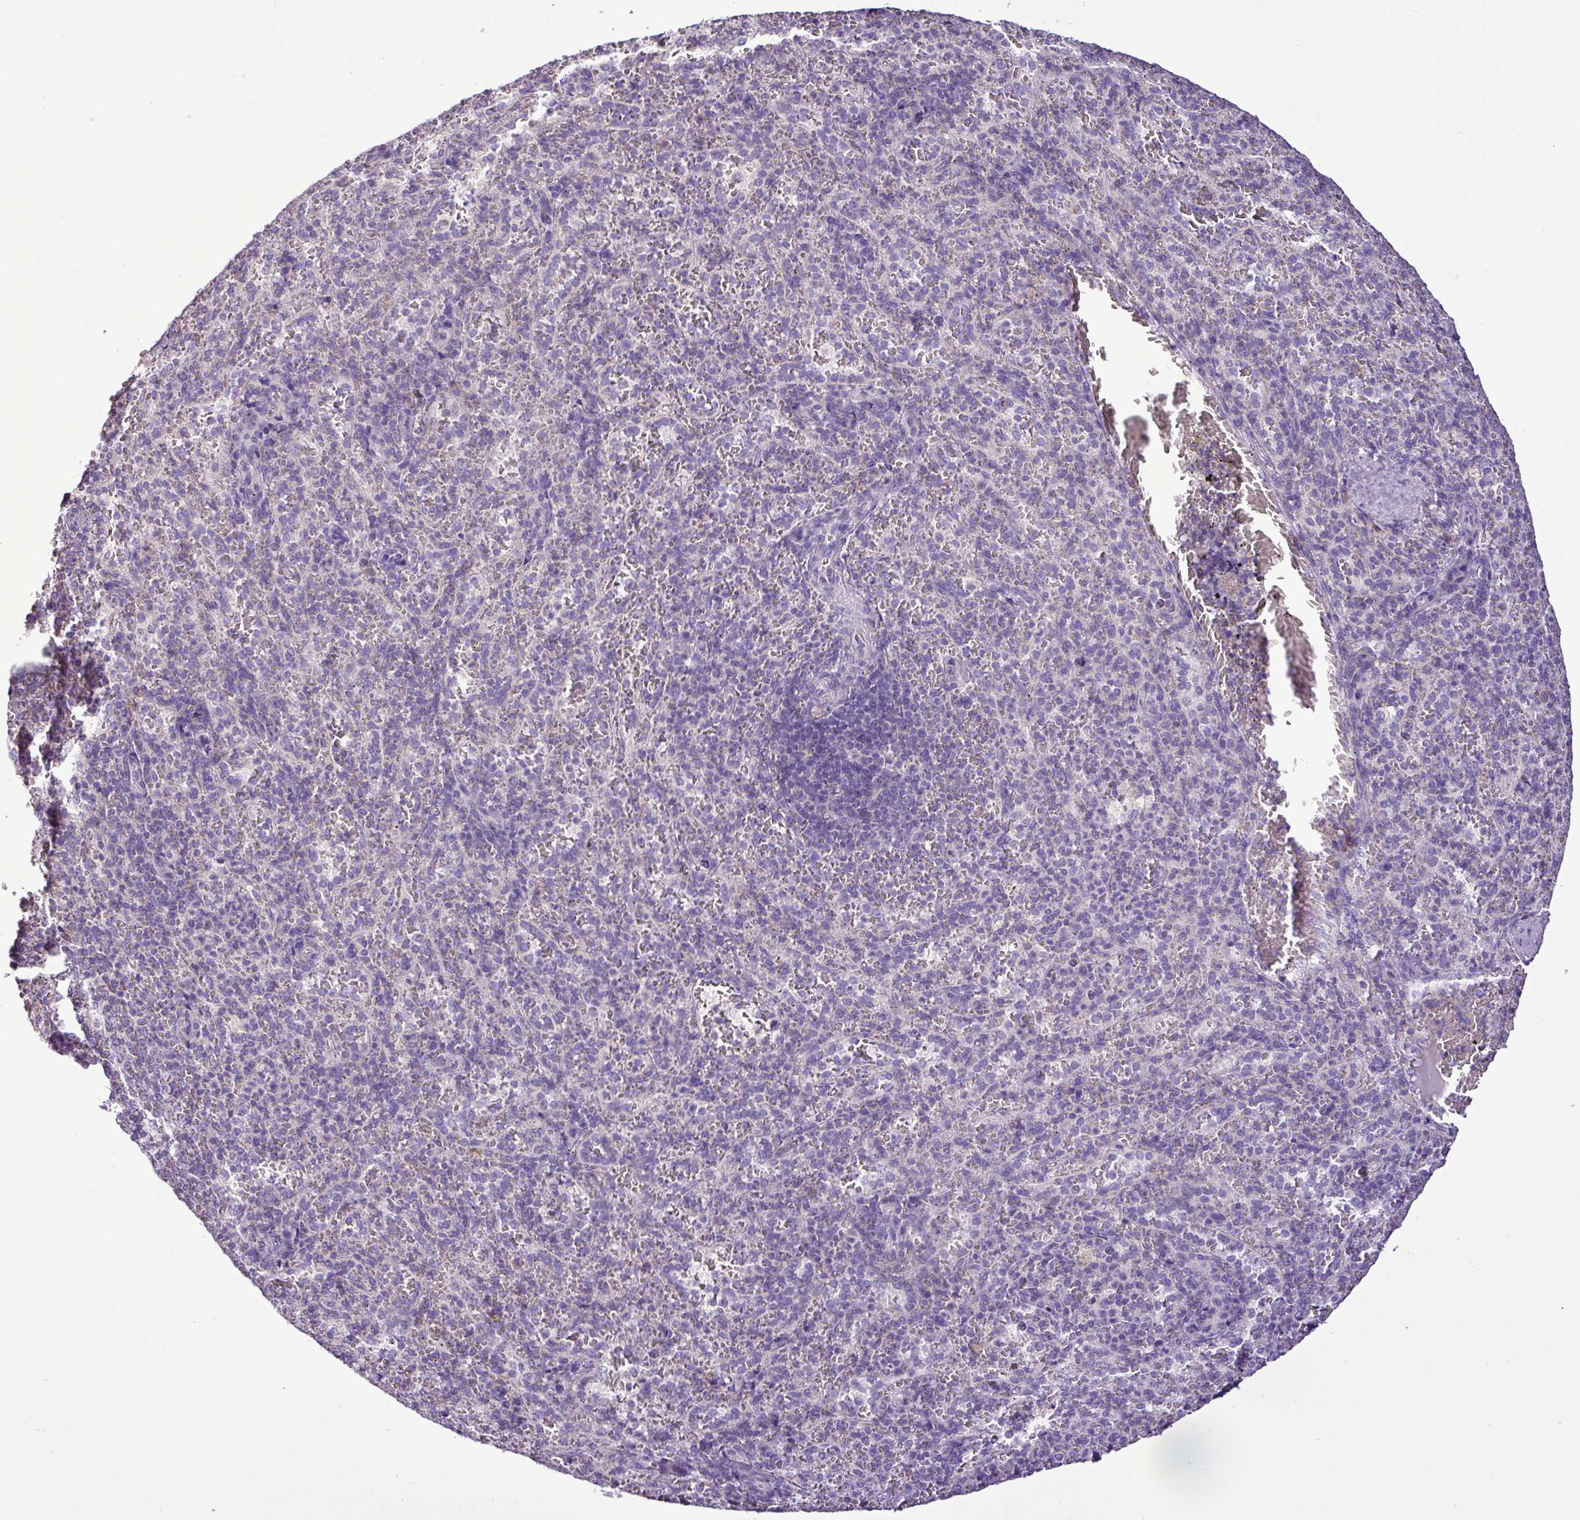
{"staining": {"intensity": "negative", "quantity": "none", "location": "none"}, "tissue": "spleen", "cell_type": "Cells in red pulp", "image_type": "normal", "snomed": [{"axis": "morphology", "description": "Normal tissue, NOS"}, {"axis": "topography", "description": "Spleen"}], "caption": "Immunohistochemistry (IHC) image of unremarkable human spleen stained for a protein (brown), which displays no positivity in cells in red pulp. The staining was performed using DAB (3,3'-diaminobenzidine) to visualize the protein expression in brown, while the nuclei were stained in blue with hematoxylin (Magnification: 20x).", "gene": "FAM183A", "patient": {"sex": "female", "age": 21}}